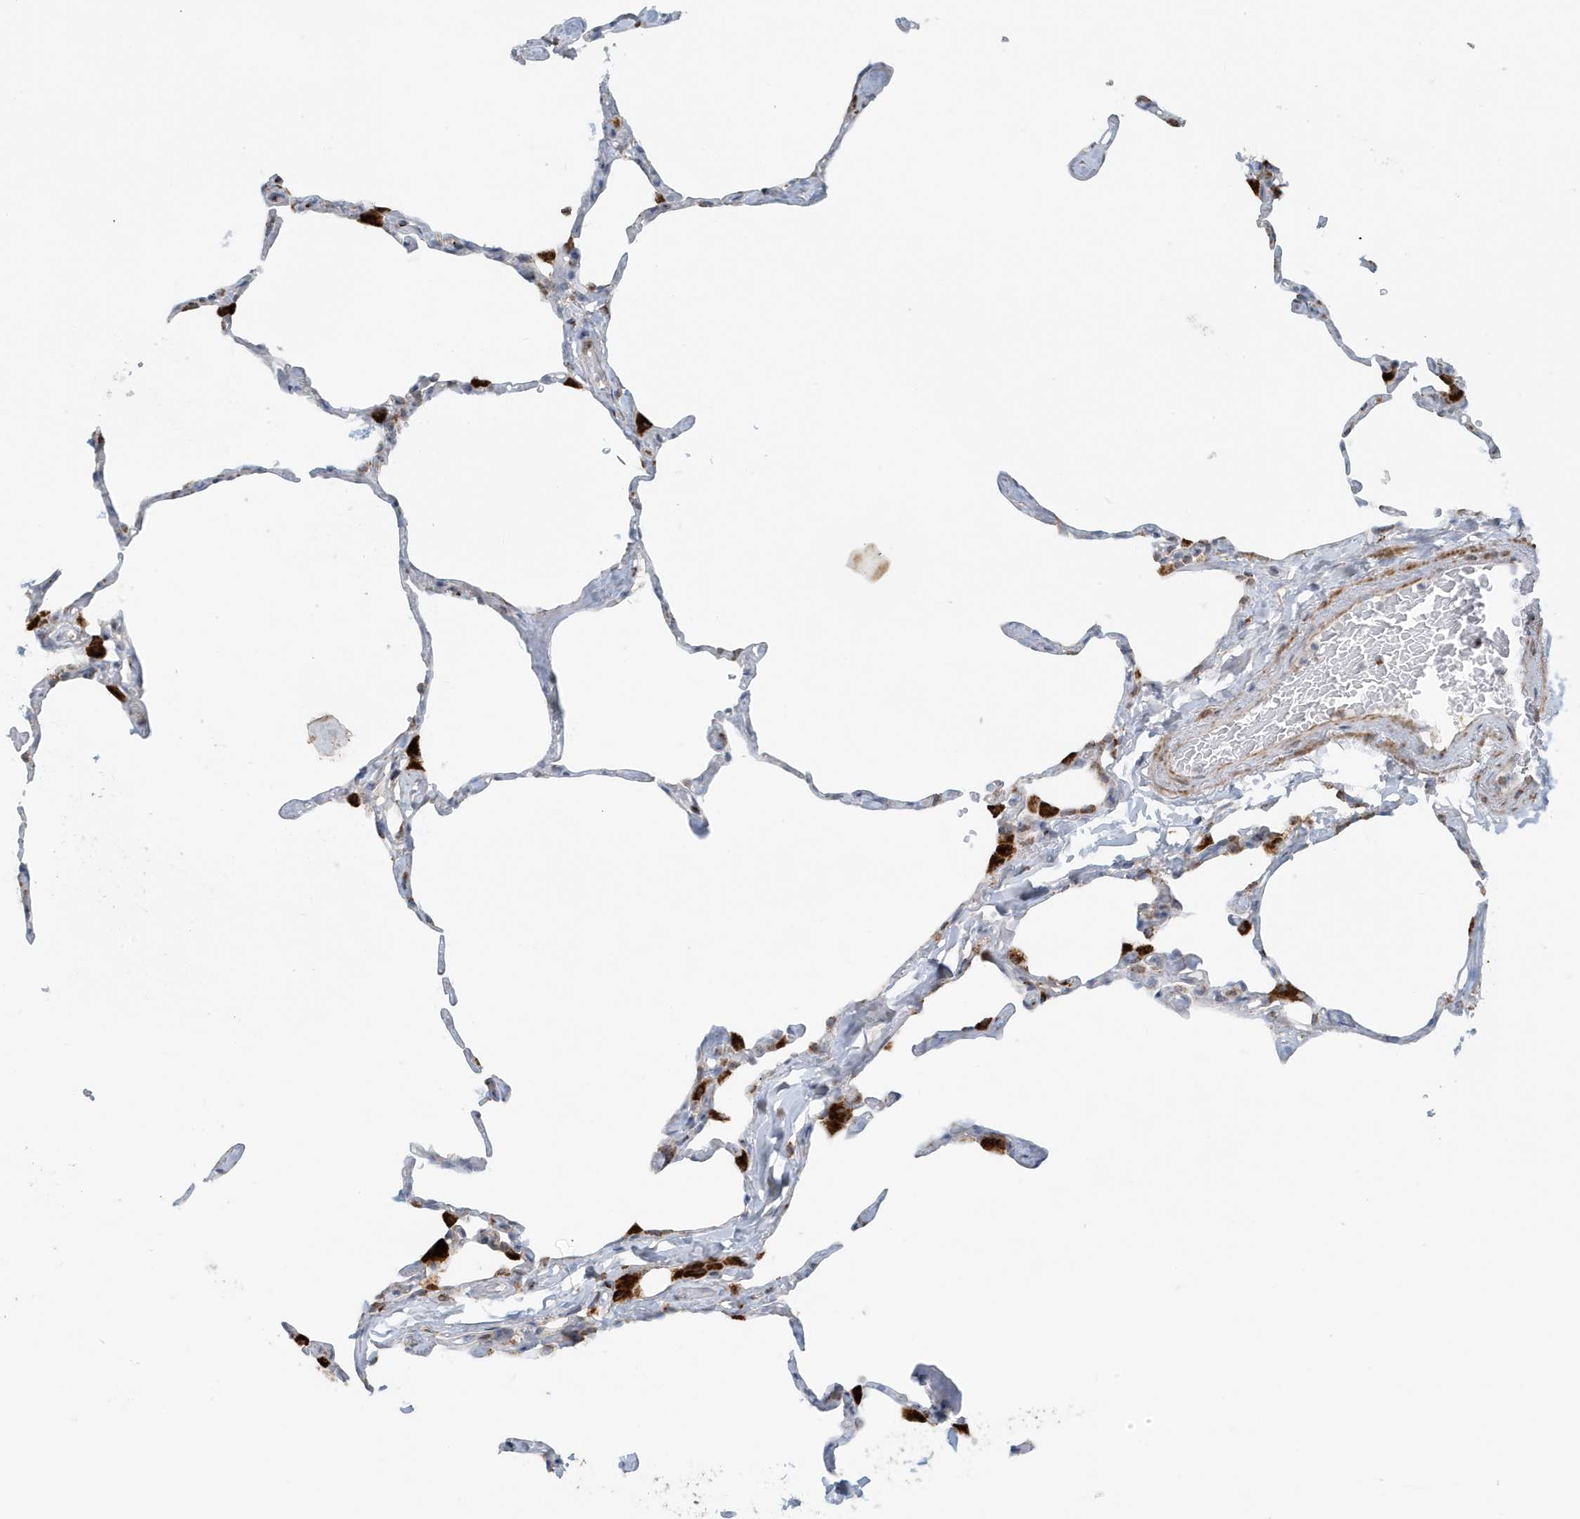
{"staining": {"intensity": "strong", "quantity": "<25%", "location": "cytoplasmic/membranous"}, "tissue": "lung", "cell_type": "Alveolar cells", "image_type": "normal", "snomed": [{"axis": "morphology", "description": "Normal tissue, NOS"}, {"axis": "topography", "description": "Lung"}], "caption": "Immunohistochemical staining of benign lung exhibits strong cytoplasmic/membranous protein expression in approximately <25% of alveolar cells.", "gene": "MAN1A1", "patient": {"sex": "male", "age": 65}}